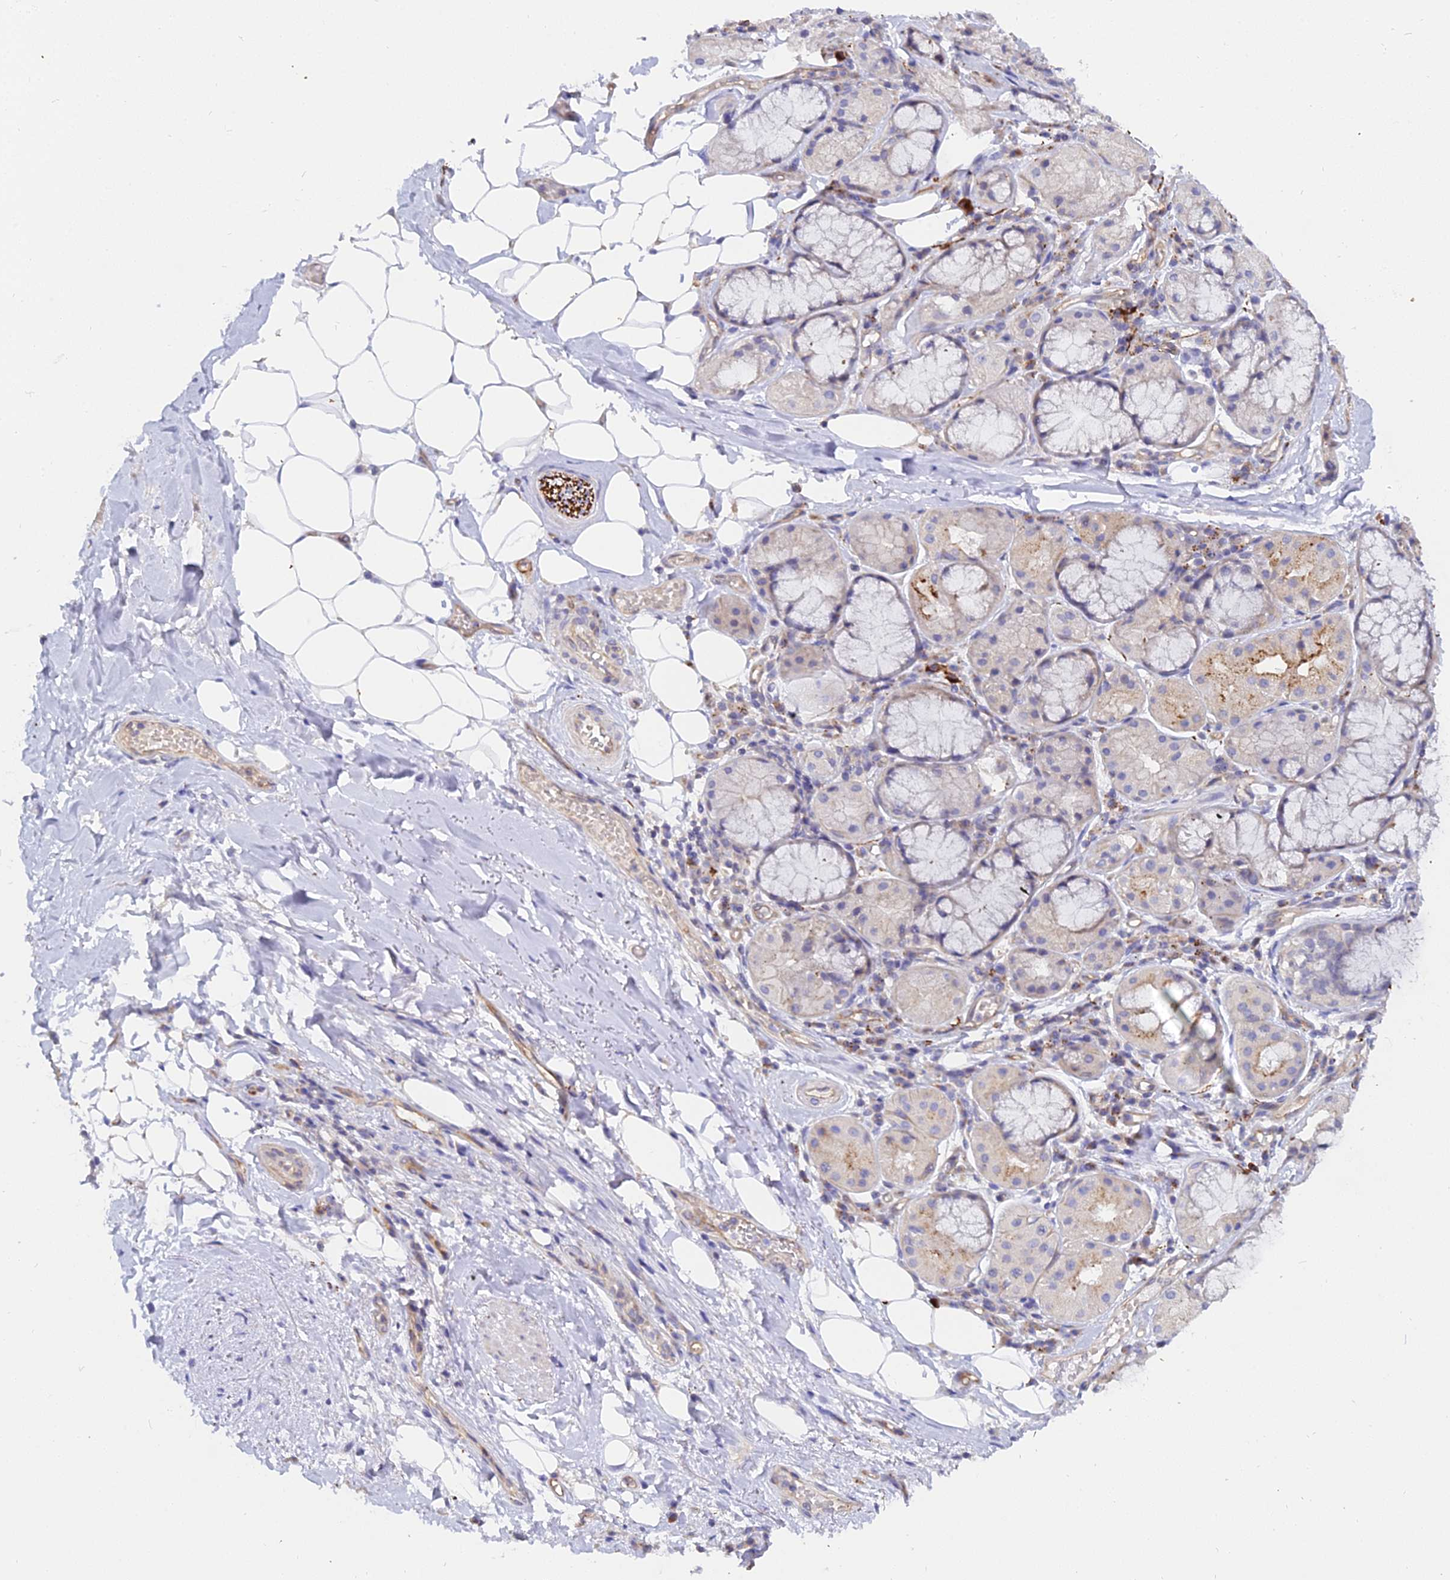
{"staining": {"intensity": "negative", "quantity": "none", "location": "none"}, "tissue": "adipose tissue", "cell_type": "Adipocytes", "image_type": "normal", "snomed": [{"axis": "morphology", "description": "Normal tissue, NOS"}, {"axis": "topography", "description": "Lymph node"}, {"axis": "topography", "description": "Cartilage tissue"}, {"axis": "topography", "description": "Bronchus"}], "caption": "Unremarkable adipose tissue was stained to show a protein in brown. There is no significant staining in adipocytes. (Stains: DAB (3,3'-diaminobenzidine) IHC with hematoxylin counter stain, Microscopy: brightfield microscopy at high magnification).", "gene": "APOBEC3H", "patient": {"sex": "male", "age": 63}}